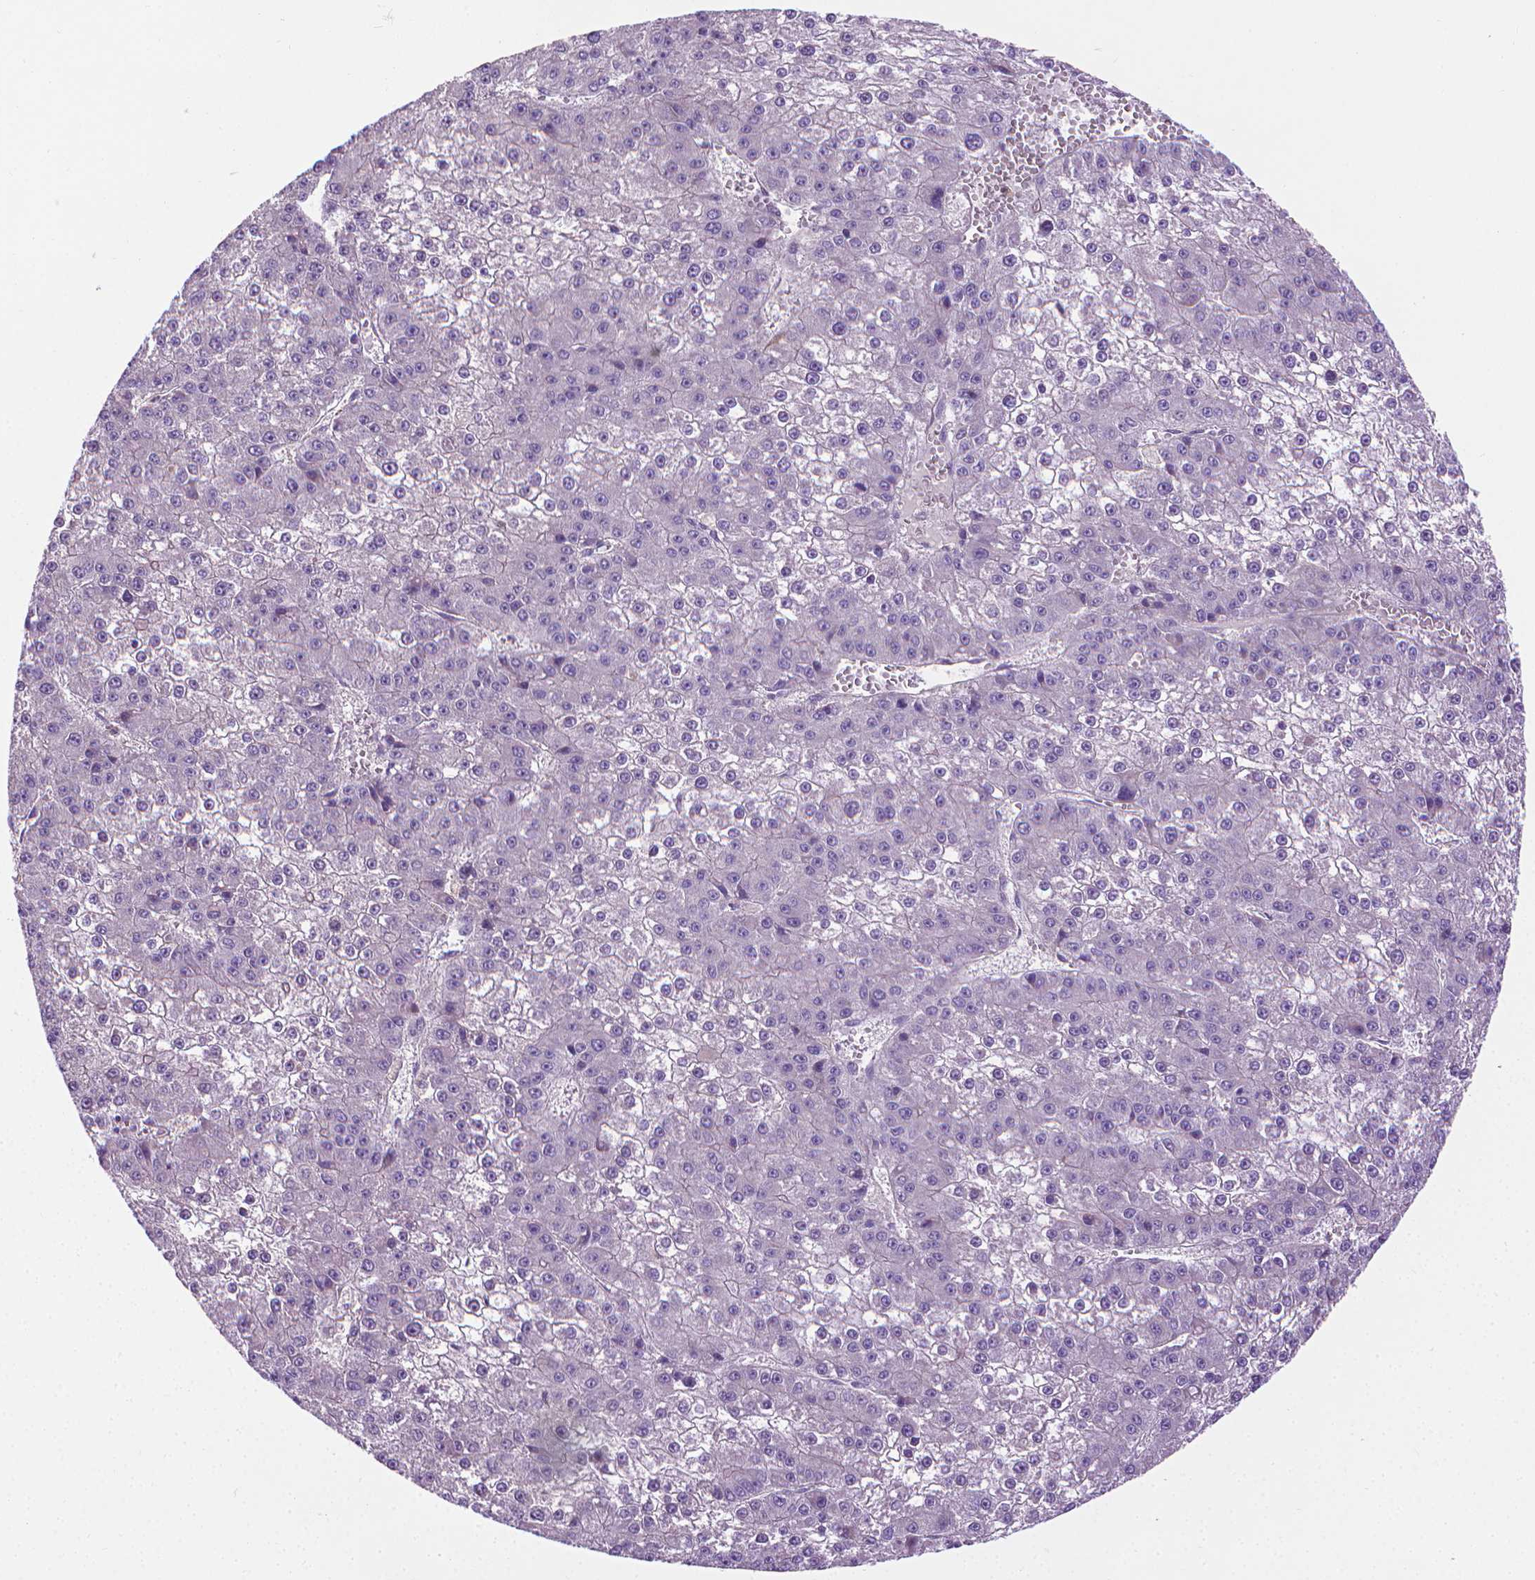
{"staining": {"intensity": "negative", "quantity": "none", "location": "none"}, "tissue": "liver cancer", "cell_type": "Tumor cells", "image_type": "cancer", "snomed": [{"axis": "morphology", "description": "Carcinoma, Hepatocellular, NOS"}, {"axis": "topography", "description": "Liver"}], "caption": "This is a micrograph of immunohistochemistry (IHC) staining of hepatocellular carcinoma (liver), which shows no positivity in tumor cells.", "gene": "SLC51B", "patient": {"sex": "female", "age": 73}}